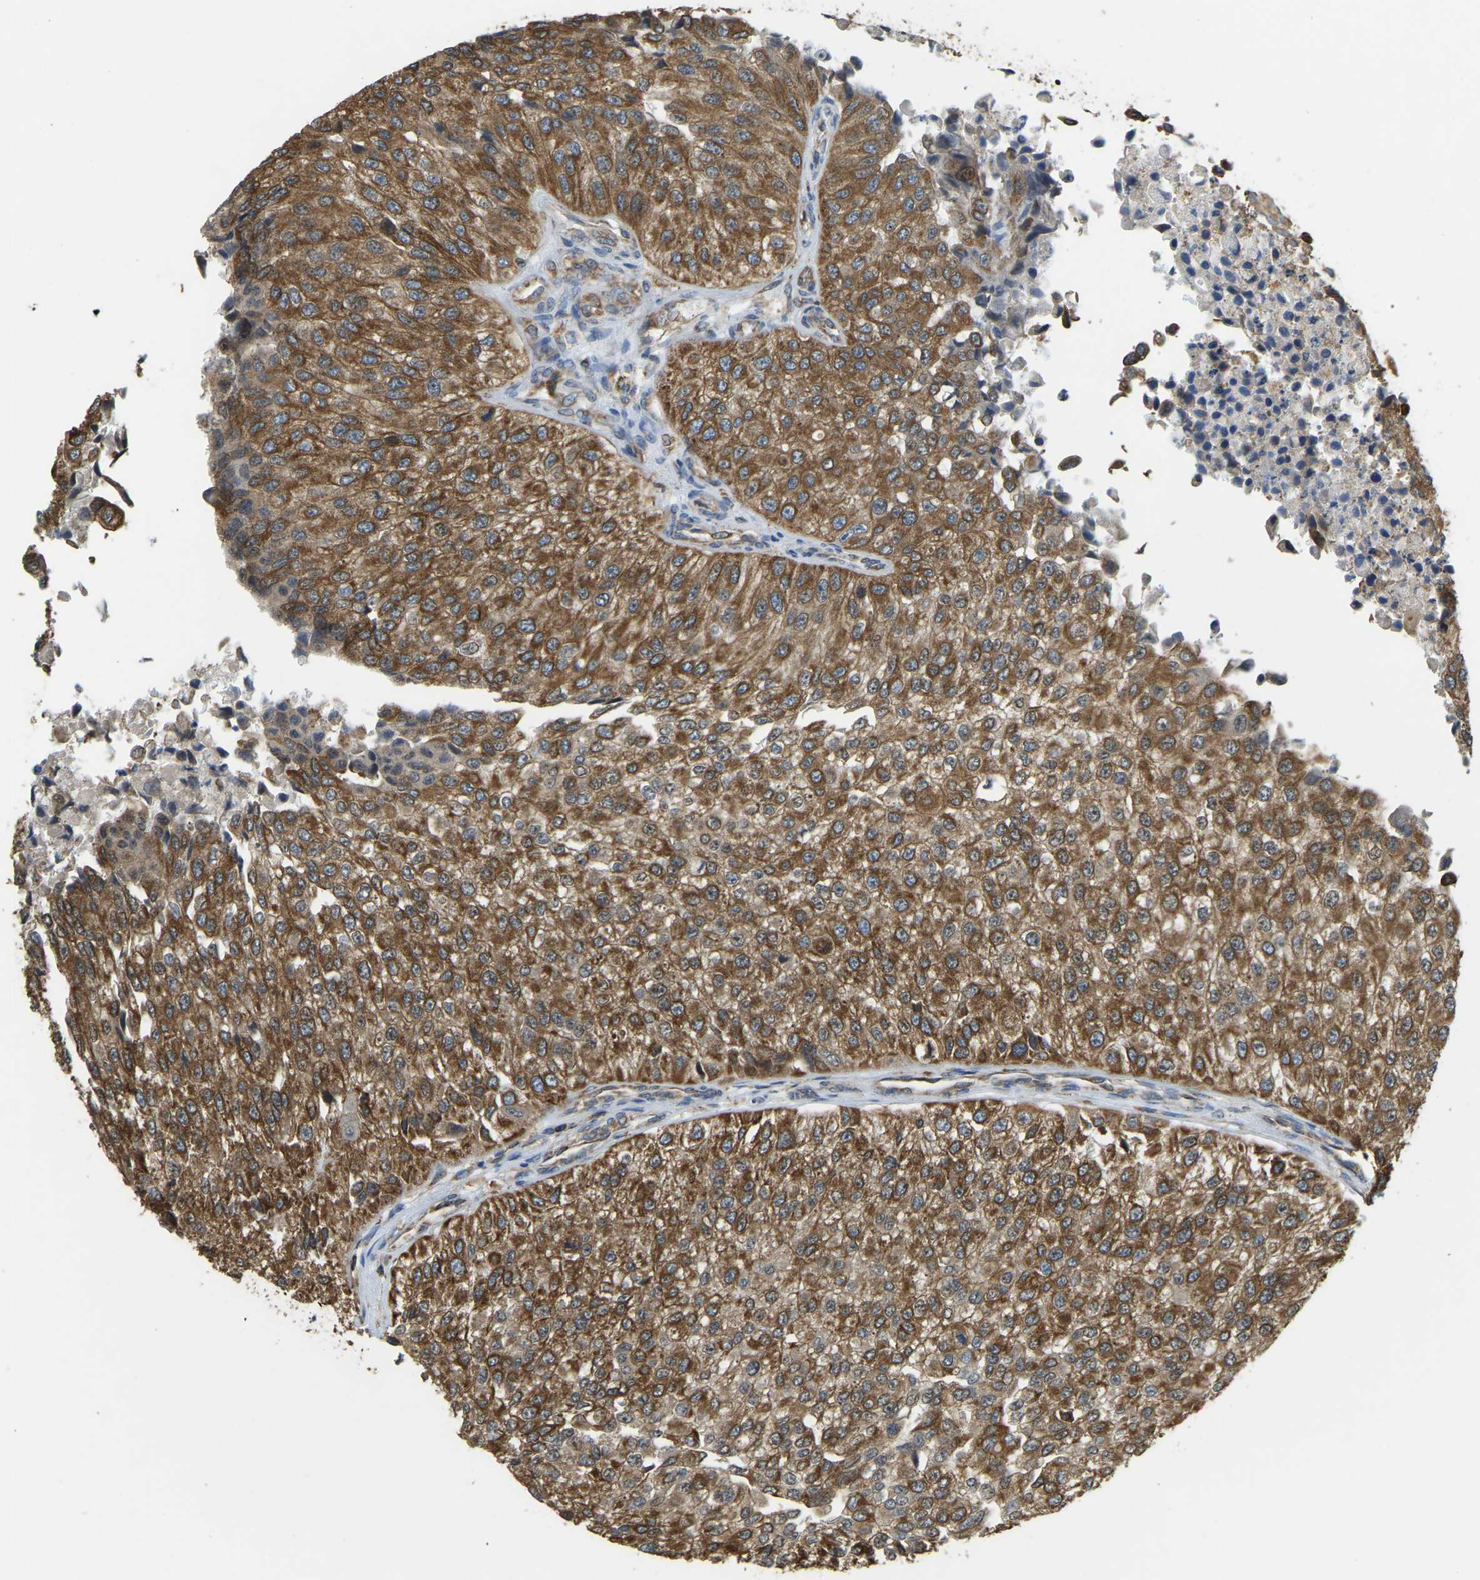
{"staining": {"intensity": "strong", "quantity": ">75%", "location": "cytoplasmic/membranous"}, "tissue": "urothelial cancer", "cell_type": "Tumor cells", "image_type": "cancer", "snomed": [{"axis": "morphology", "description": "Urothelial carcinoma, High grade"}, {"axis": "topography", "description": "Kidney"}, {"axis": "topography", "description": "Urinary bladder"}], "caption": "Urothelial cancer tissue displays strong cytoplasmic/membranous expression in approximately >75% of tumor cells, visualized by immunohistochemistry.", "gene": "RNF115", "patient": {"sex": "male", "age": 77}}